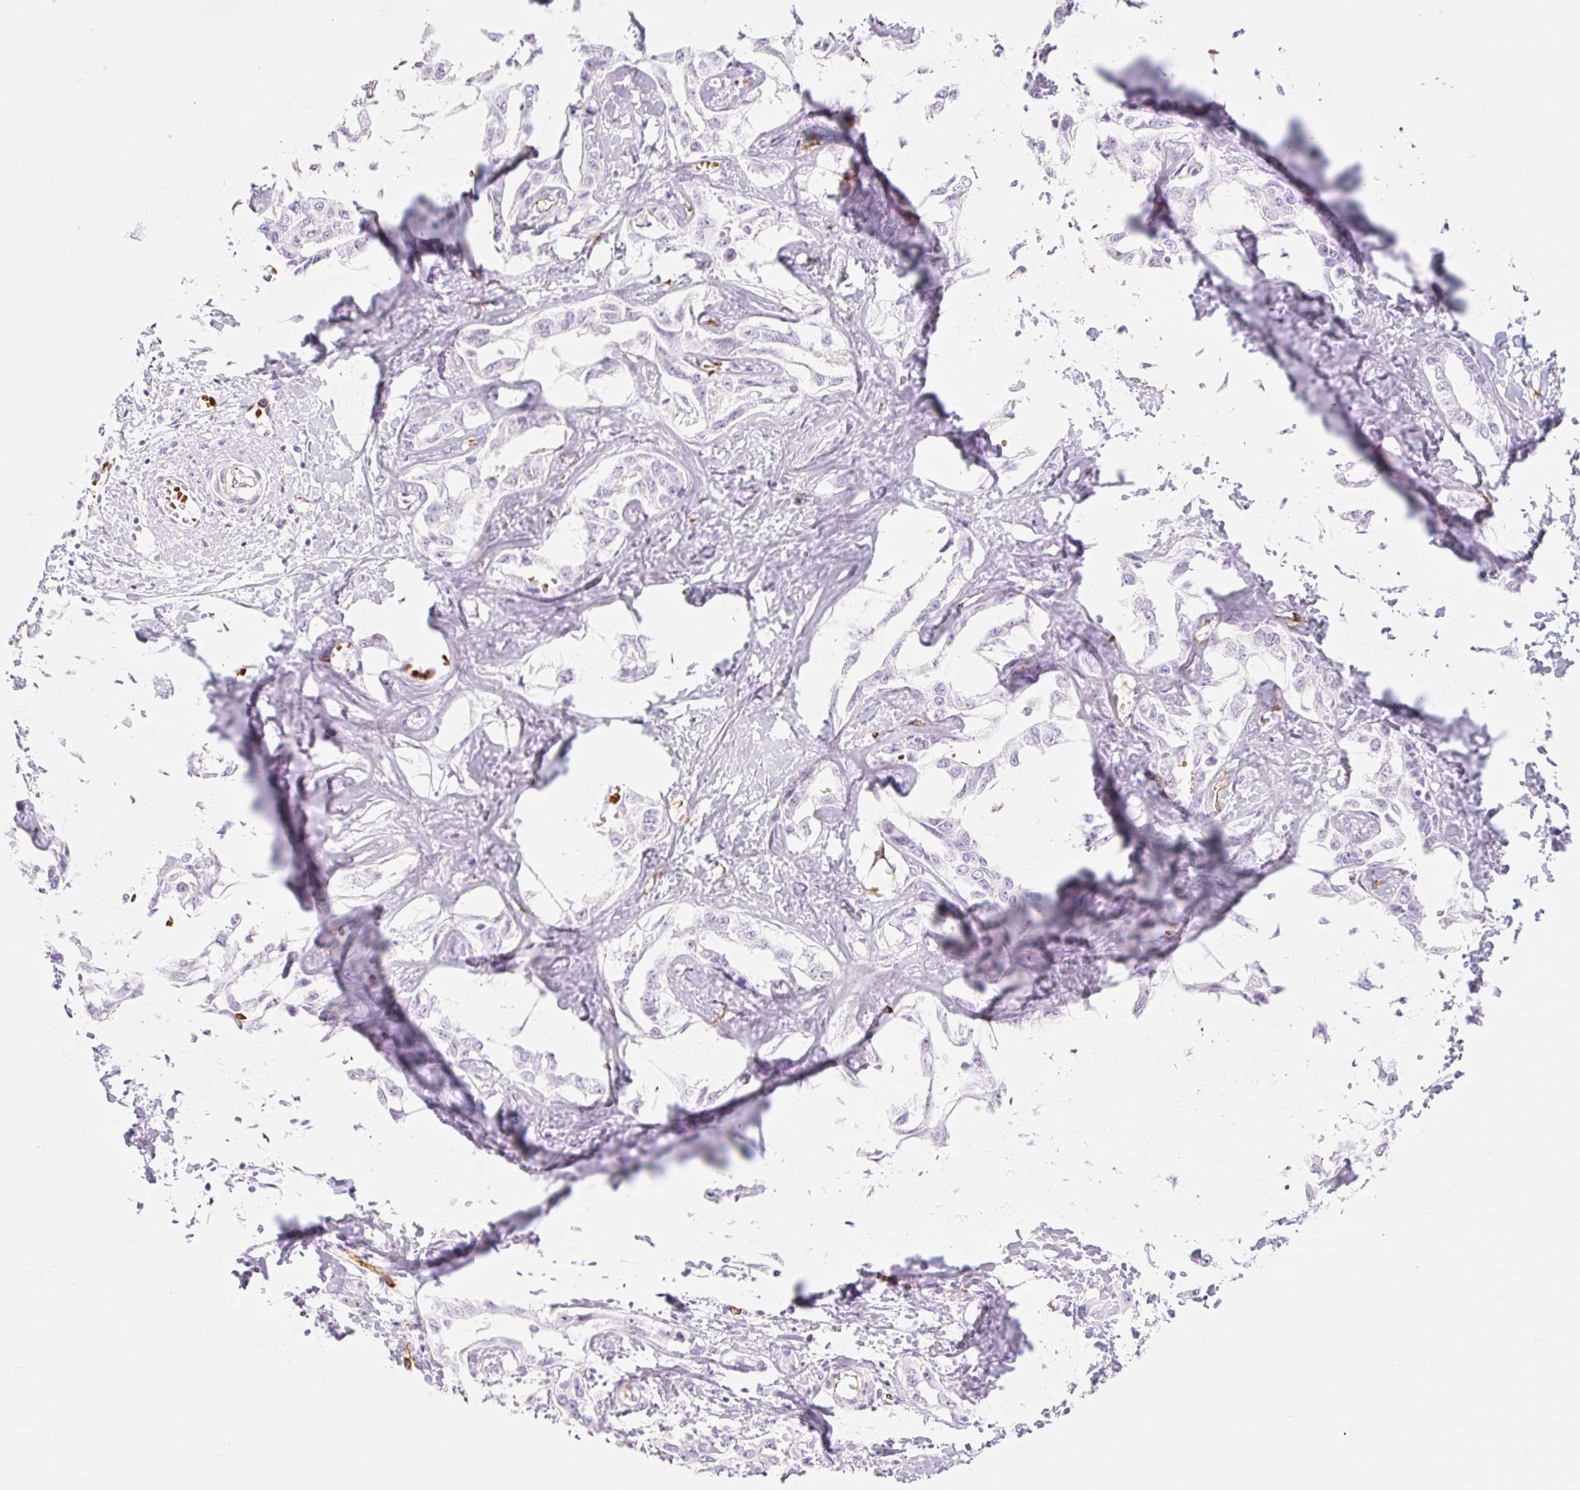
{"staining": {"intensity": "negative", "quantity": "none", "location": "none"}, "tissue": "liver cancer", "cell_type": "Tumor cells", "image_type": "cancer", "snomed": [{"axis": "morphology", "description": "Cholangiocarcinoma"}, {"axis": "topography", "description": "Liver"}], "caption": "There is no significant expression in tumor cells of liver cancer.", "gene": "TAF1L", "patient": {"sex": "male", "age": 59}}